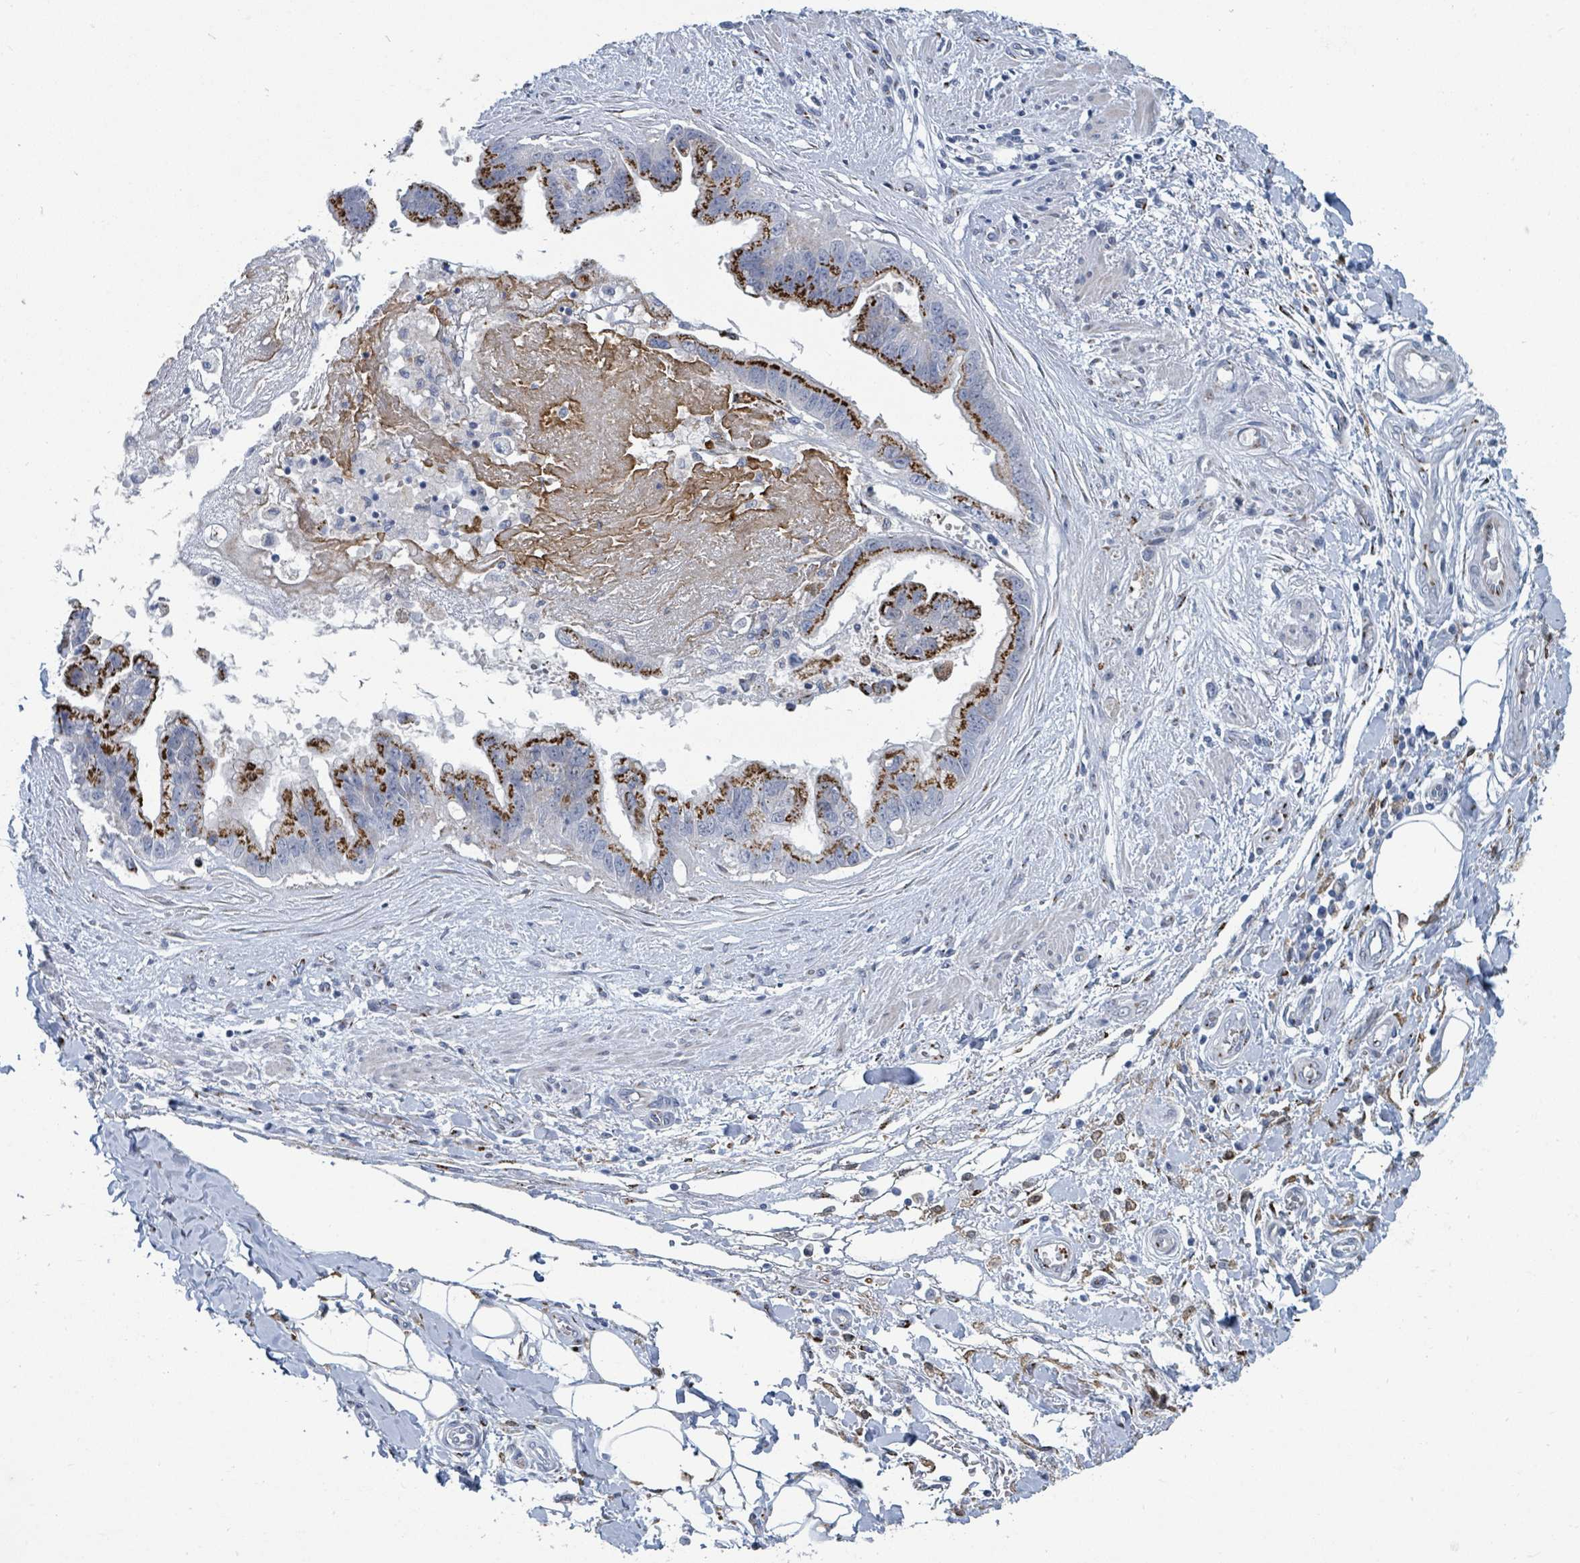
{"staining": {"intensity": "strong", "quantity": "25%-75%", "location": "cytoplasmic/membranous"}, "tissue": "stomach cancer", "cell_type": "Tumor cells", "image_type": "cancer", "snomed": [{"axis": "morphology", "description": "Adenocarcinoma, NOS"}, {"axis": "topography", "description": "Stomach"}], "caption": "Immunohistochemistry (IHC) image of human stomach adenocarcinoma stained for a protein (brown), which demonstrates high levels of strong cytoplasmic/membranous expression in approximately 25%-75% of tumor cells.", "gene": "DCAF5", "patient": {"sex": "male", "age": 62}}